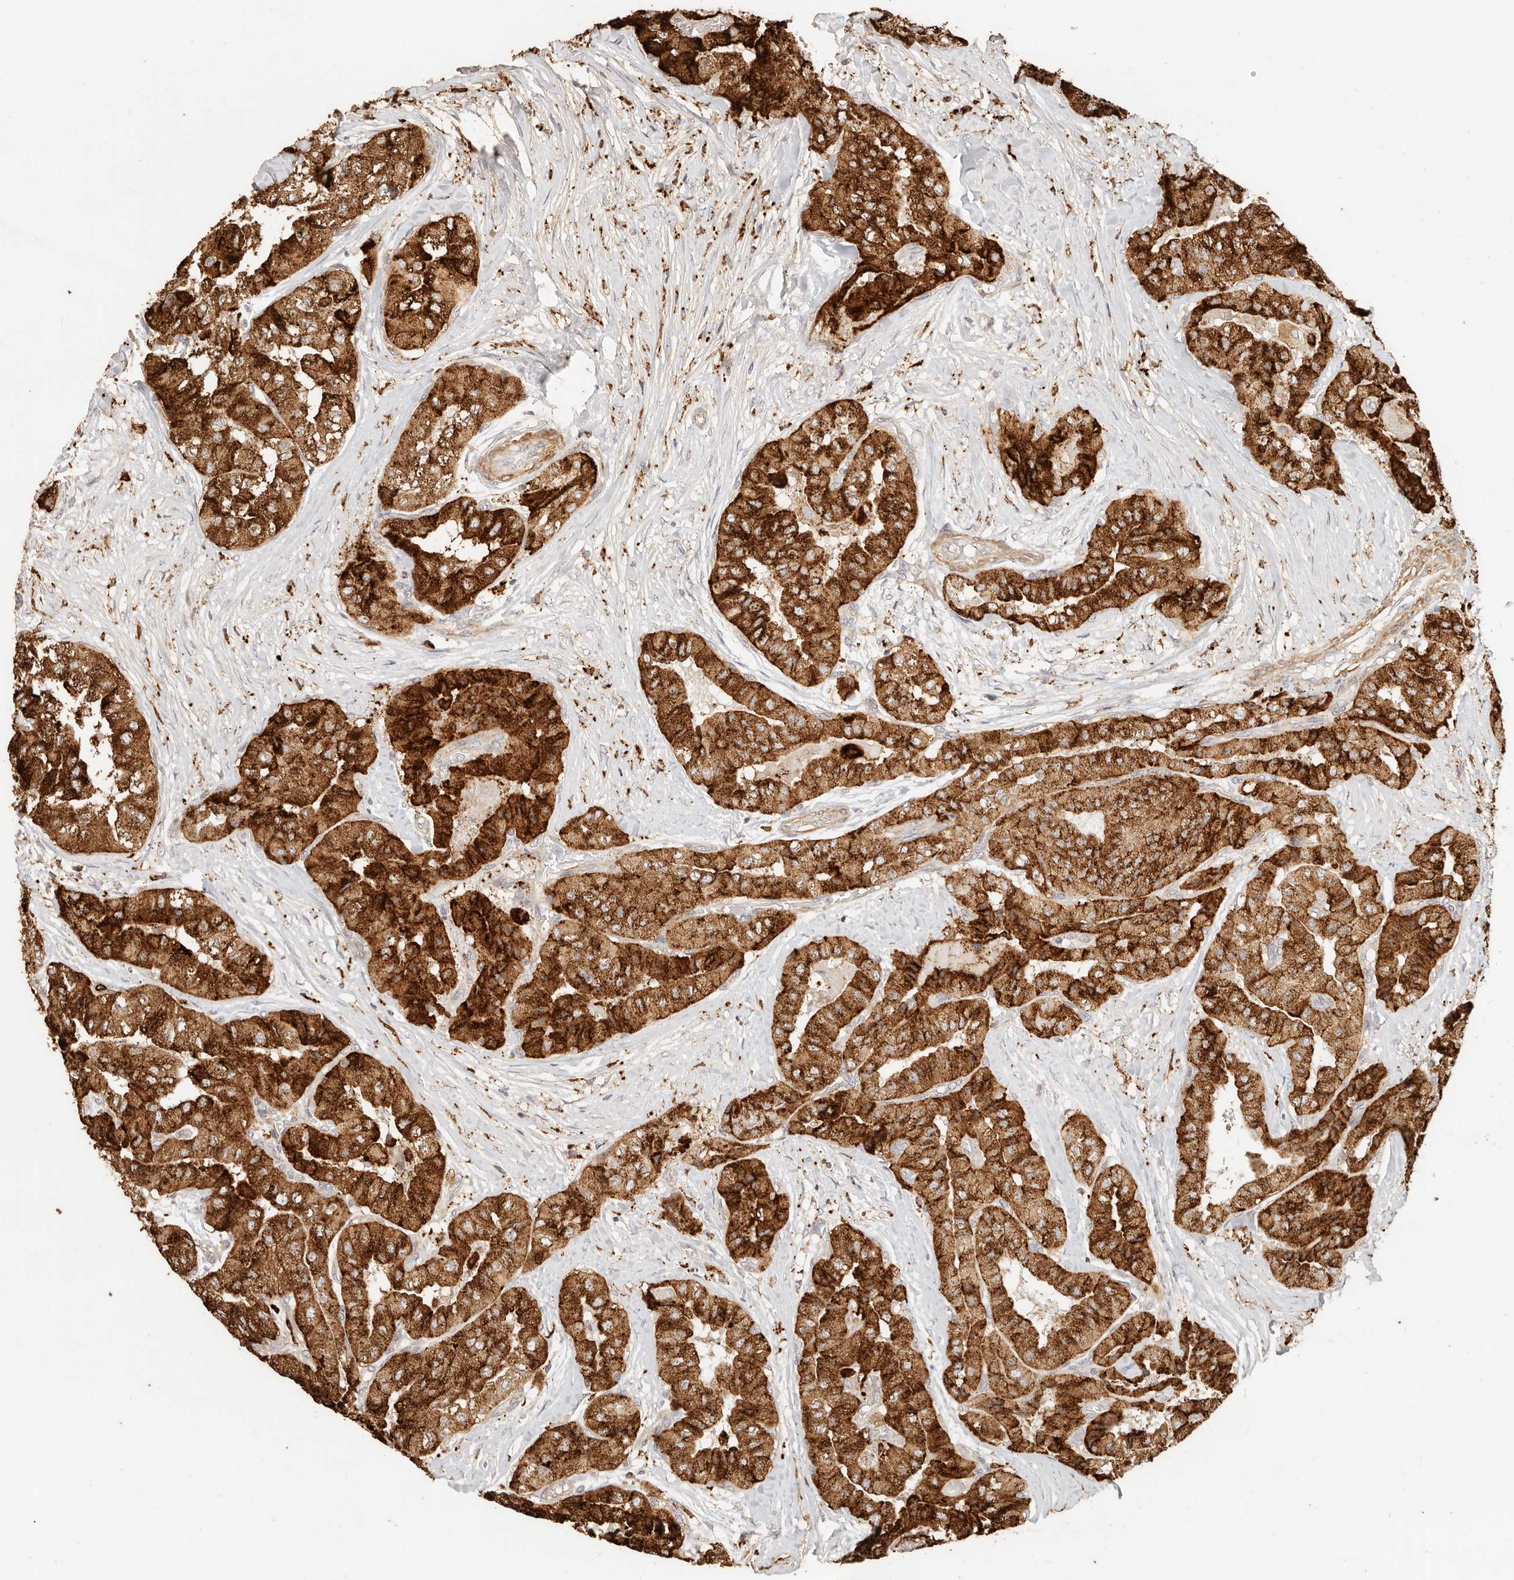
{"staining": {"intensity": "strong", "quantity": ">75%", "location": "cytoplasmic/membranous"}, "tissue": "thyroid cancer", "cell_type": "Tumor cells", "image_type": "cancer", "snomed": [{"axis": "morphology", "description": "Papillary adenocarcinoma, NOS"}, {"axis": "topography", "description": "Thyroid gland"}], "caption": "Thyroid papillary adenocarcinoma was stained to show a protein in brown. There is high levels of strong cytoplasmic/membranous expression in approximately >75% of tumor cells.", "gene": "PTPN22", "patient": {"sex": "female", "age": 59}}